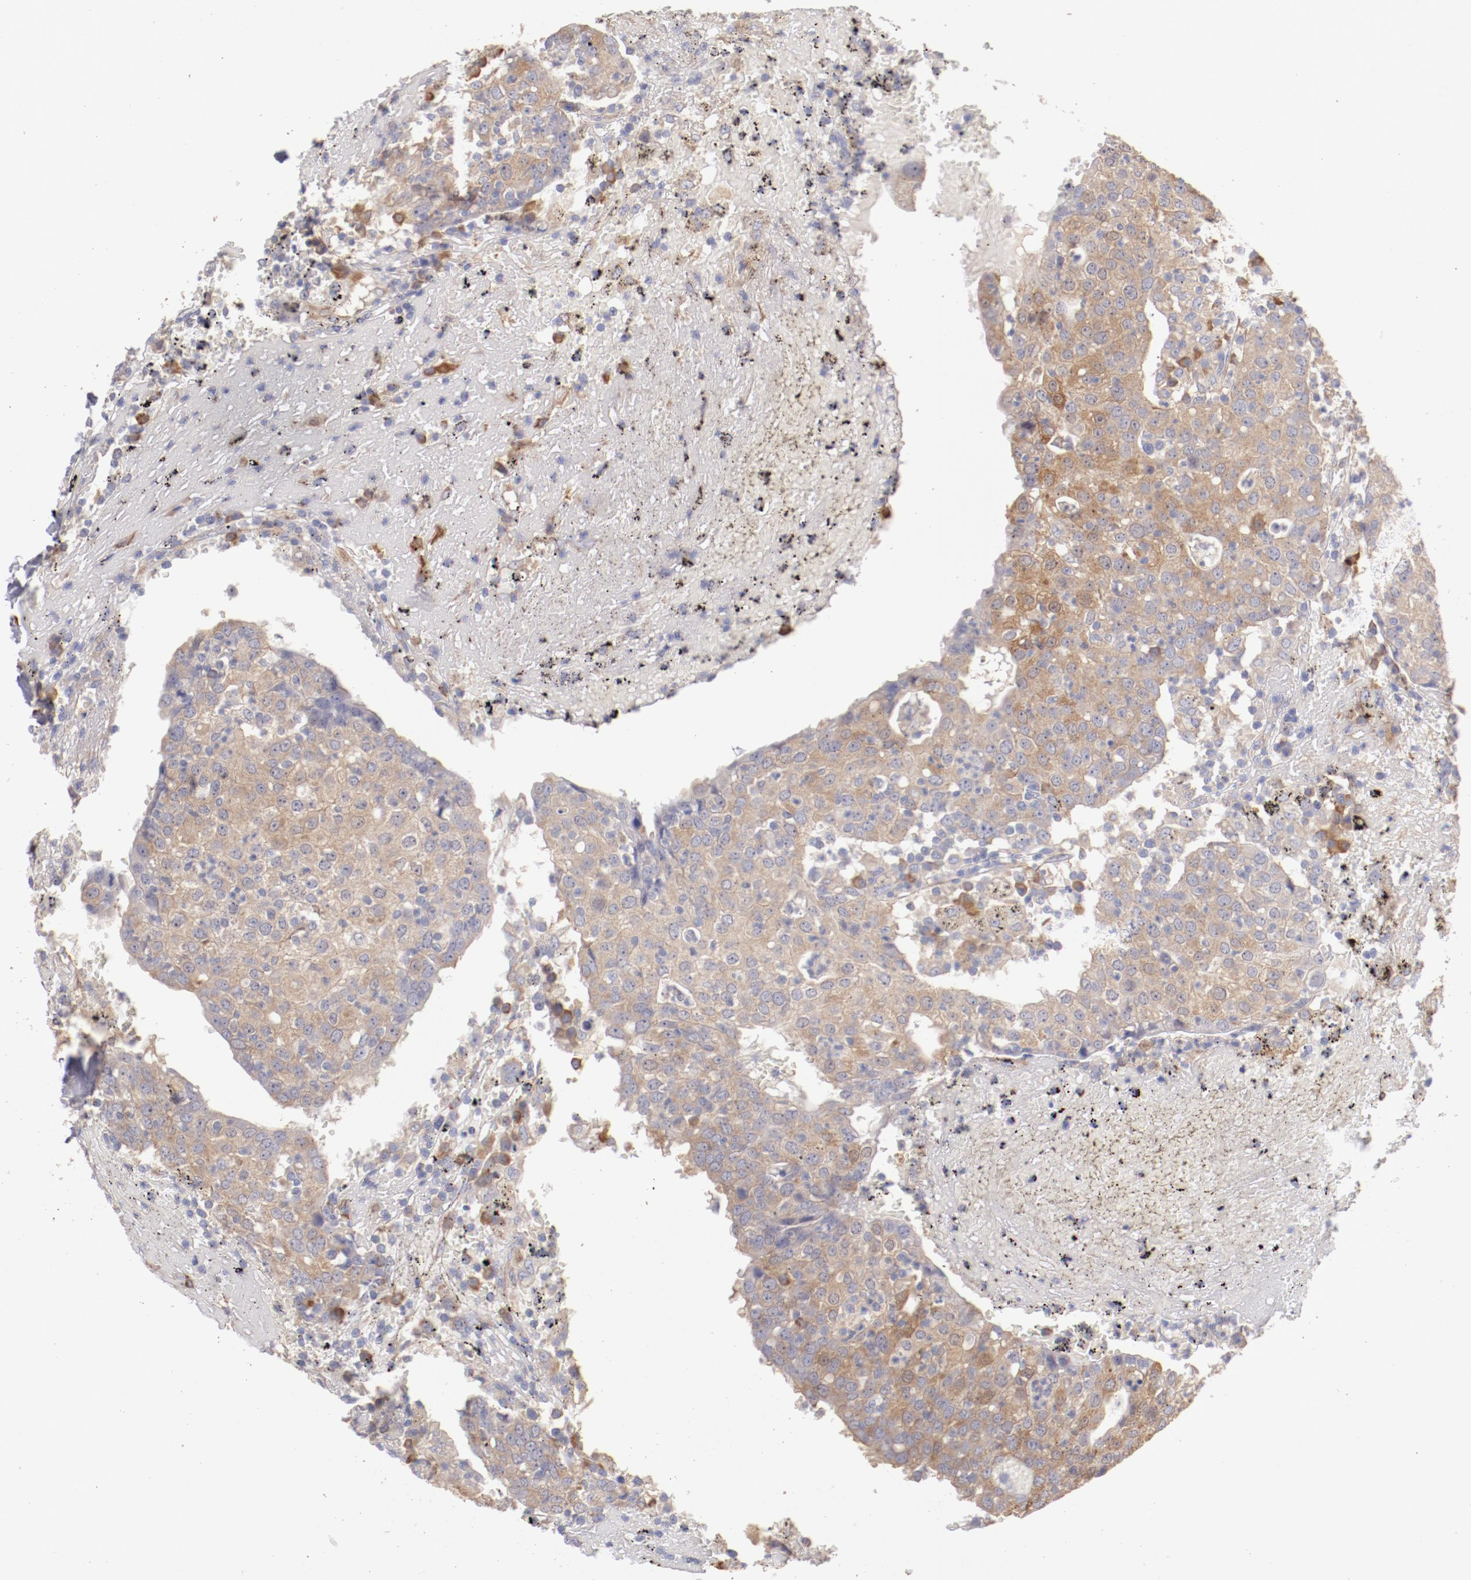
{"staining": {"intensity": "moderate", "quantity": ">75%", "location": "cytoplasmic/membranous"}, "tissue": "head and neck cancer", "cell_type": "Tumor cells", "image_type": "cancer", "snomed": [{"axis": "morphology", "description": "Adenocarcinoma, NOS"}, {"axis": "topography", "description": "Salivary gland"}, {"axis": "topography", "description": "Head-Neck"}], "caption": "A photomicrograph of head and neck cancer (adenocarcinoma) stained for a protein exhibits moderate cytoplasmic/membranous brown staining in tumor cells. (brown staining indicates protein expression, while blue staining denotes nuclei).", "gene": "ENTPD5", "patient": {"sex": "female", "age": 65}}